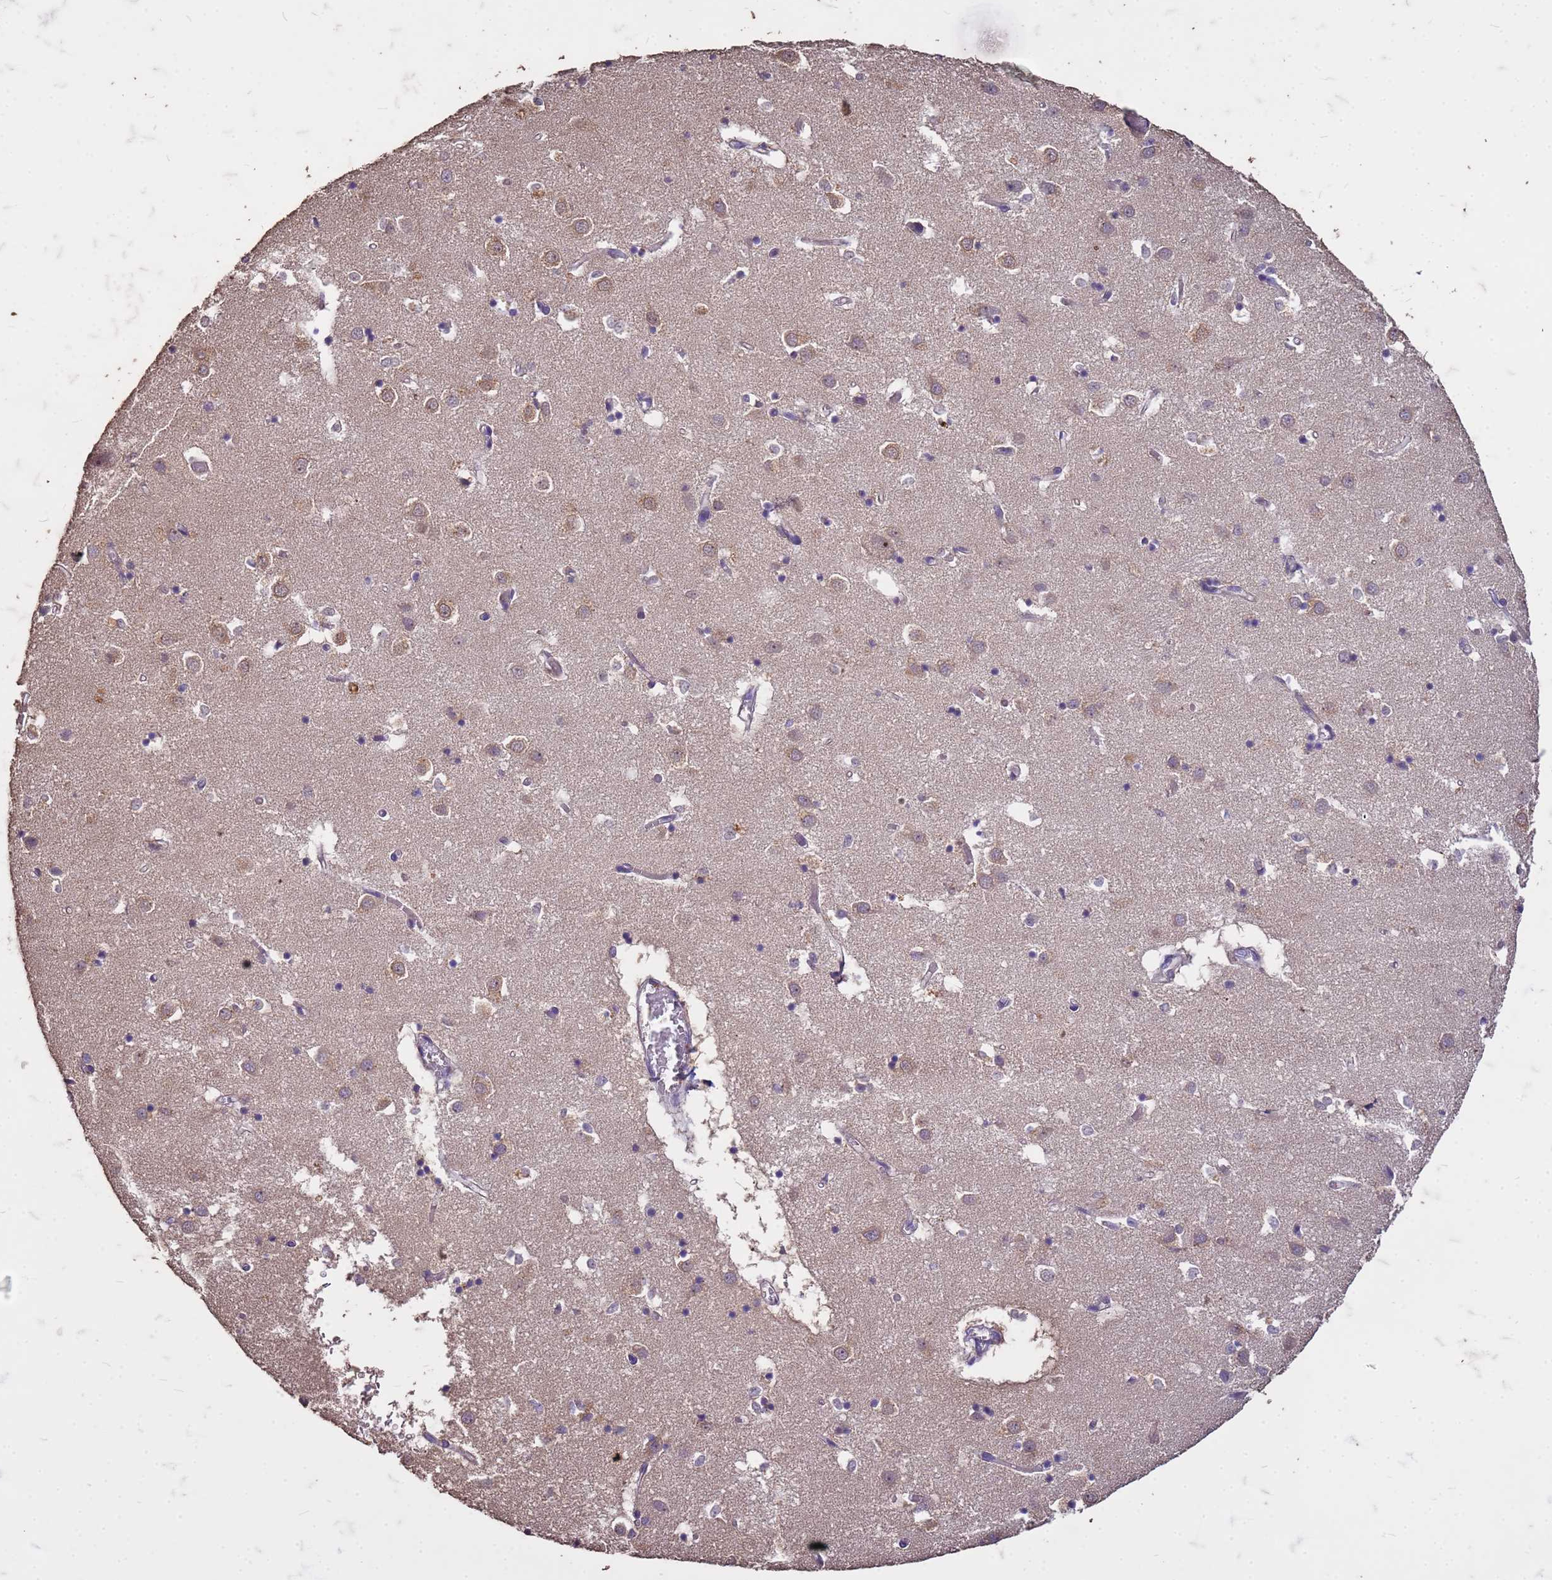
{"staining": {"intensity": "negative", "quantity": "none", "location": "none"}, "tissue": "caudate", "cell_type": "Glial cells", "image_type": "normal", "snomed": [{"axis": "morphology", "description": "Normal tissue, NOS"}, {"axis": "topography", "description": "Lateral ventricle wall"}], "caption": "A high-resolution photomicrograph shows IHC staining of normal caudate, which displays no significant staining in glial cells. The staining was performed using DAB (3,3'-diaminobenzidine) to visualize the protein expression in brown, while the nuclei were stained in blue with hematoxylin (Magnification: 20x).", "gene": "FAM184B", "patient": {"sex": "male", "age": 70}}